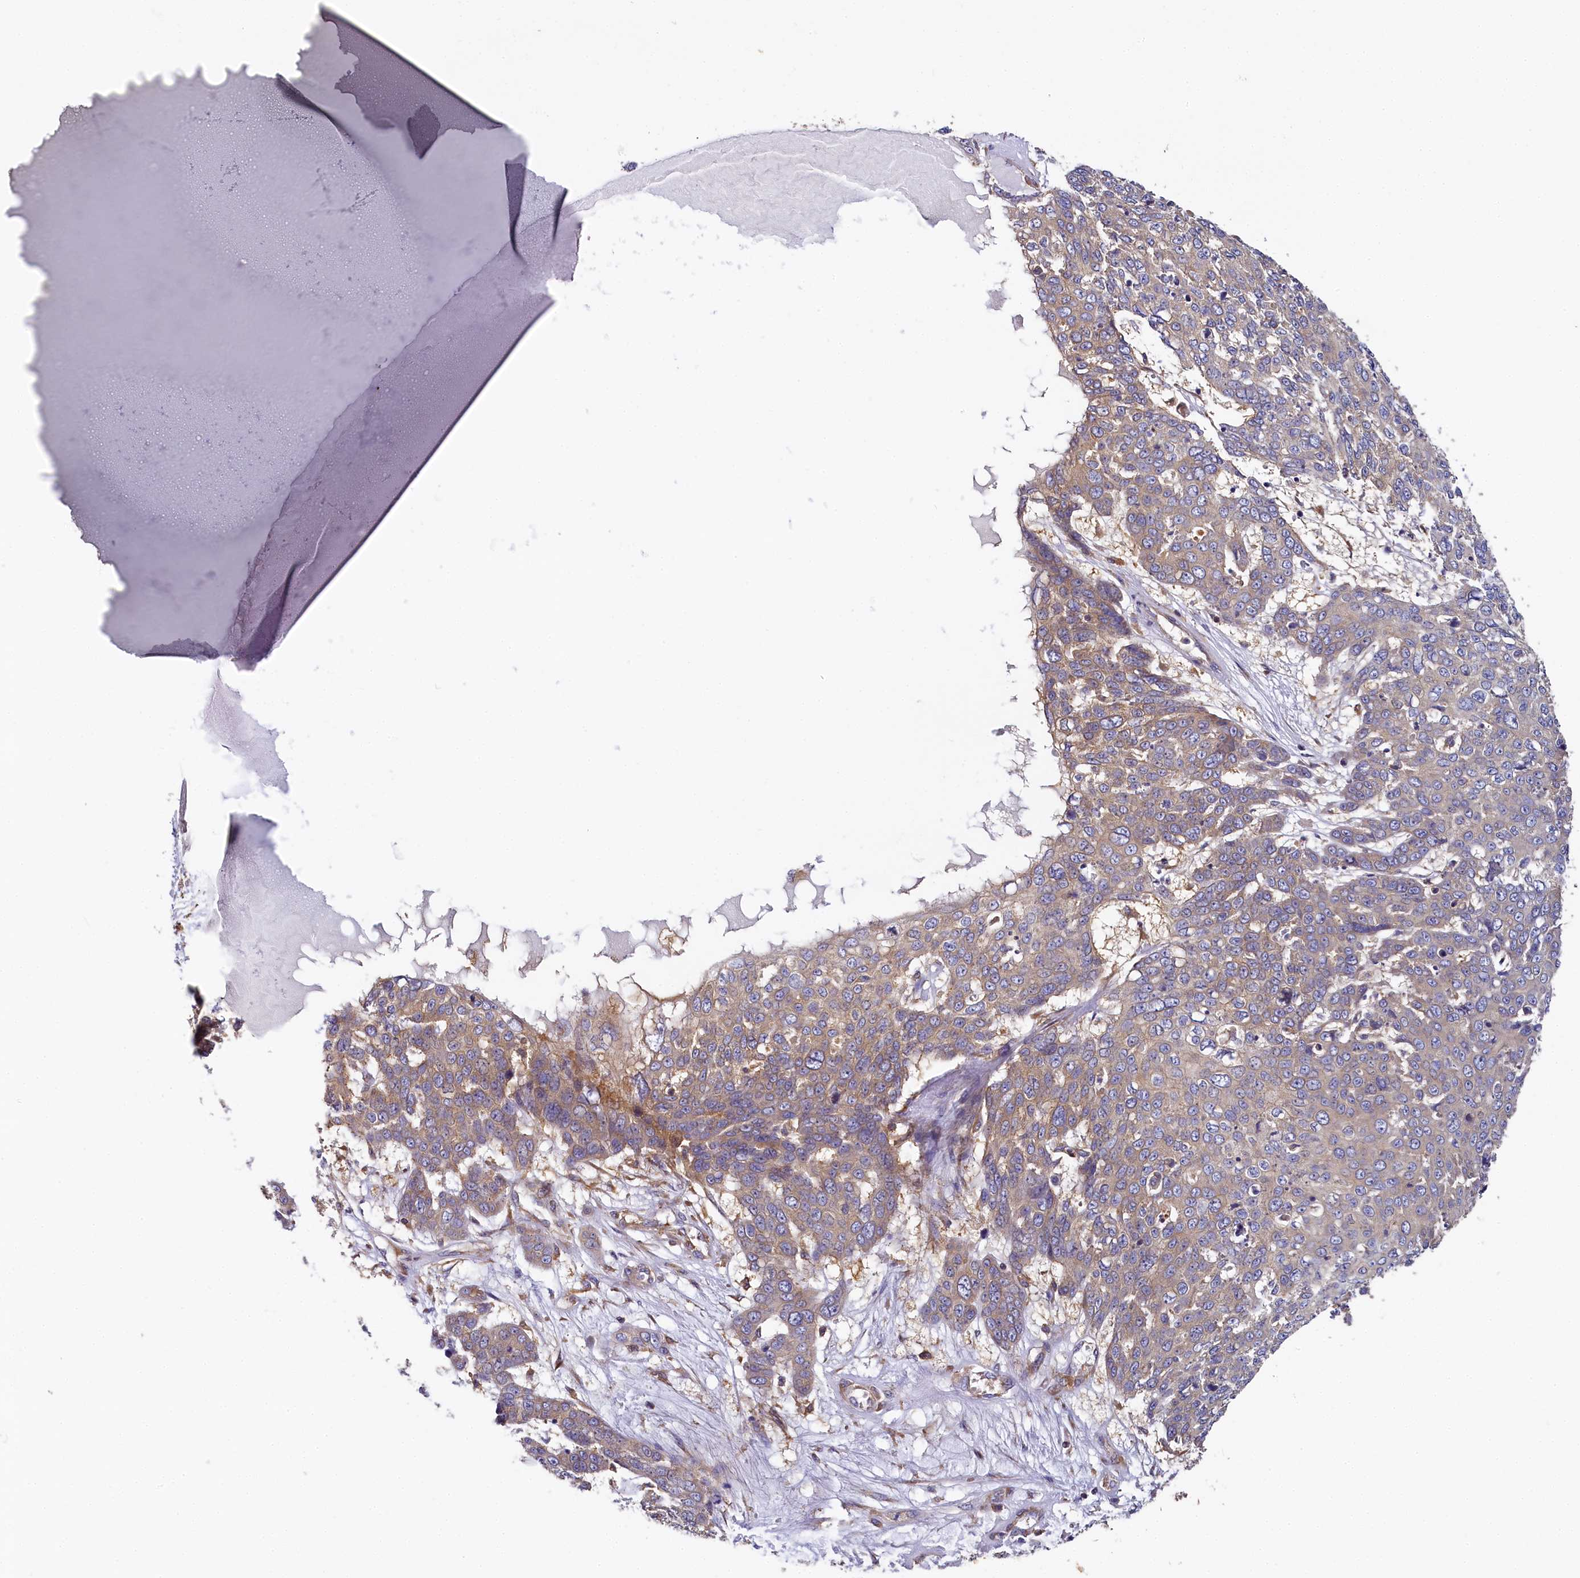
{"staining": {"intensity": "weak", "quantity": "<25%", "location": "cytoplasmic/membranous"}, "tissue": "skin cancer", "cell_type": "Tumor cells", "image_type": "cancer", "snomed": [{"axis": "morphology", "description": "Squamous cell carcinoma, NOS"}, {"axis": "topography", "description": "Skin"}], "caption": "High magnification brightfield microscopy of skin squamous cell carcinoma stained with DAB (brown) and counterstained with hematoxylin (blue): tumor cells show no significant expression.", "gene": "PPIP5K1", "patient": {"sex": "male", "age": 71}}